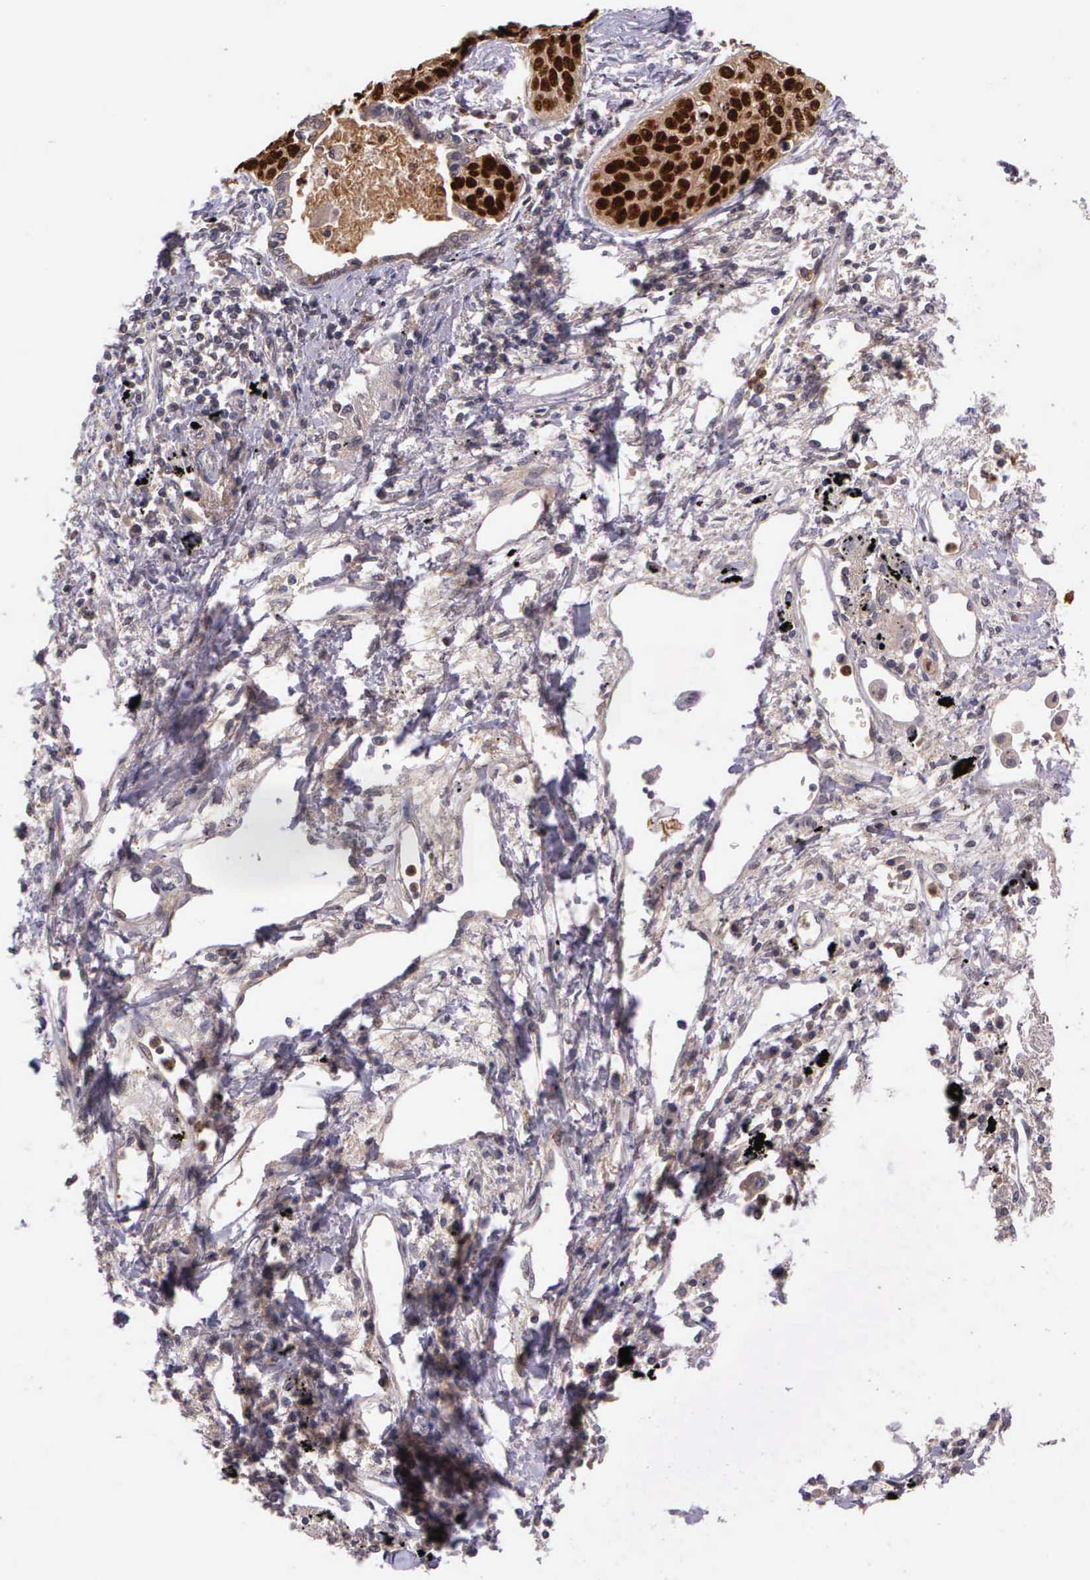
{"staining": {"intensity": "strong", "quantity": ">75%", "location": "cytoplasmic/membranous,nuclear"}, "tissue": "lung cancer", "cell_type": "Tumor cells", "image_type": "cancer", "snomed": [{"axis": "morphology", "description": "Squamous cell carcinoma, NOS"}, {"axis": "topography", "description": "Lung"}], "caption": "Human lung cancer (squamous cell carcinoma) stained for a protein (brown) demonstrates strong cytoplasmic/membranous and nuclear positive positivity in about >75% of tumor cells.", "gene": "PRICKLE3", "patient": {"sex": "male", "age": 71}}